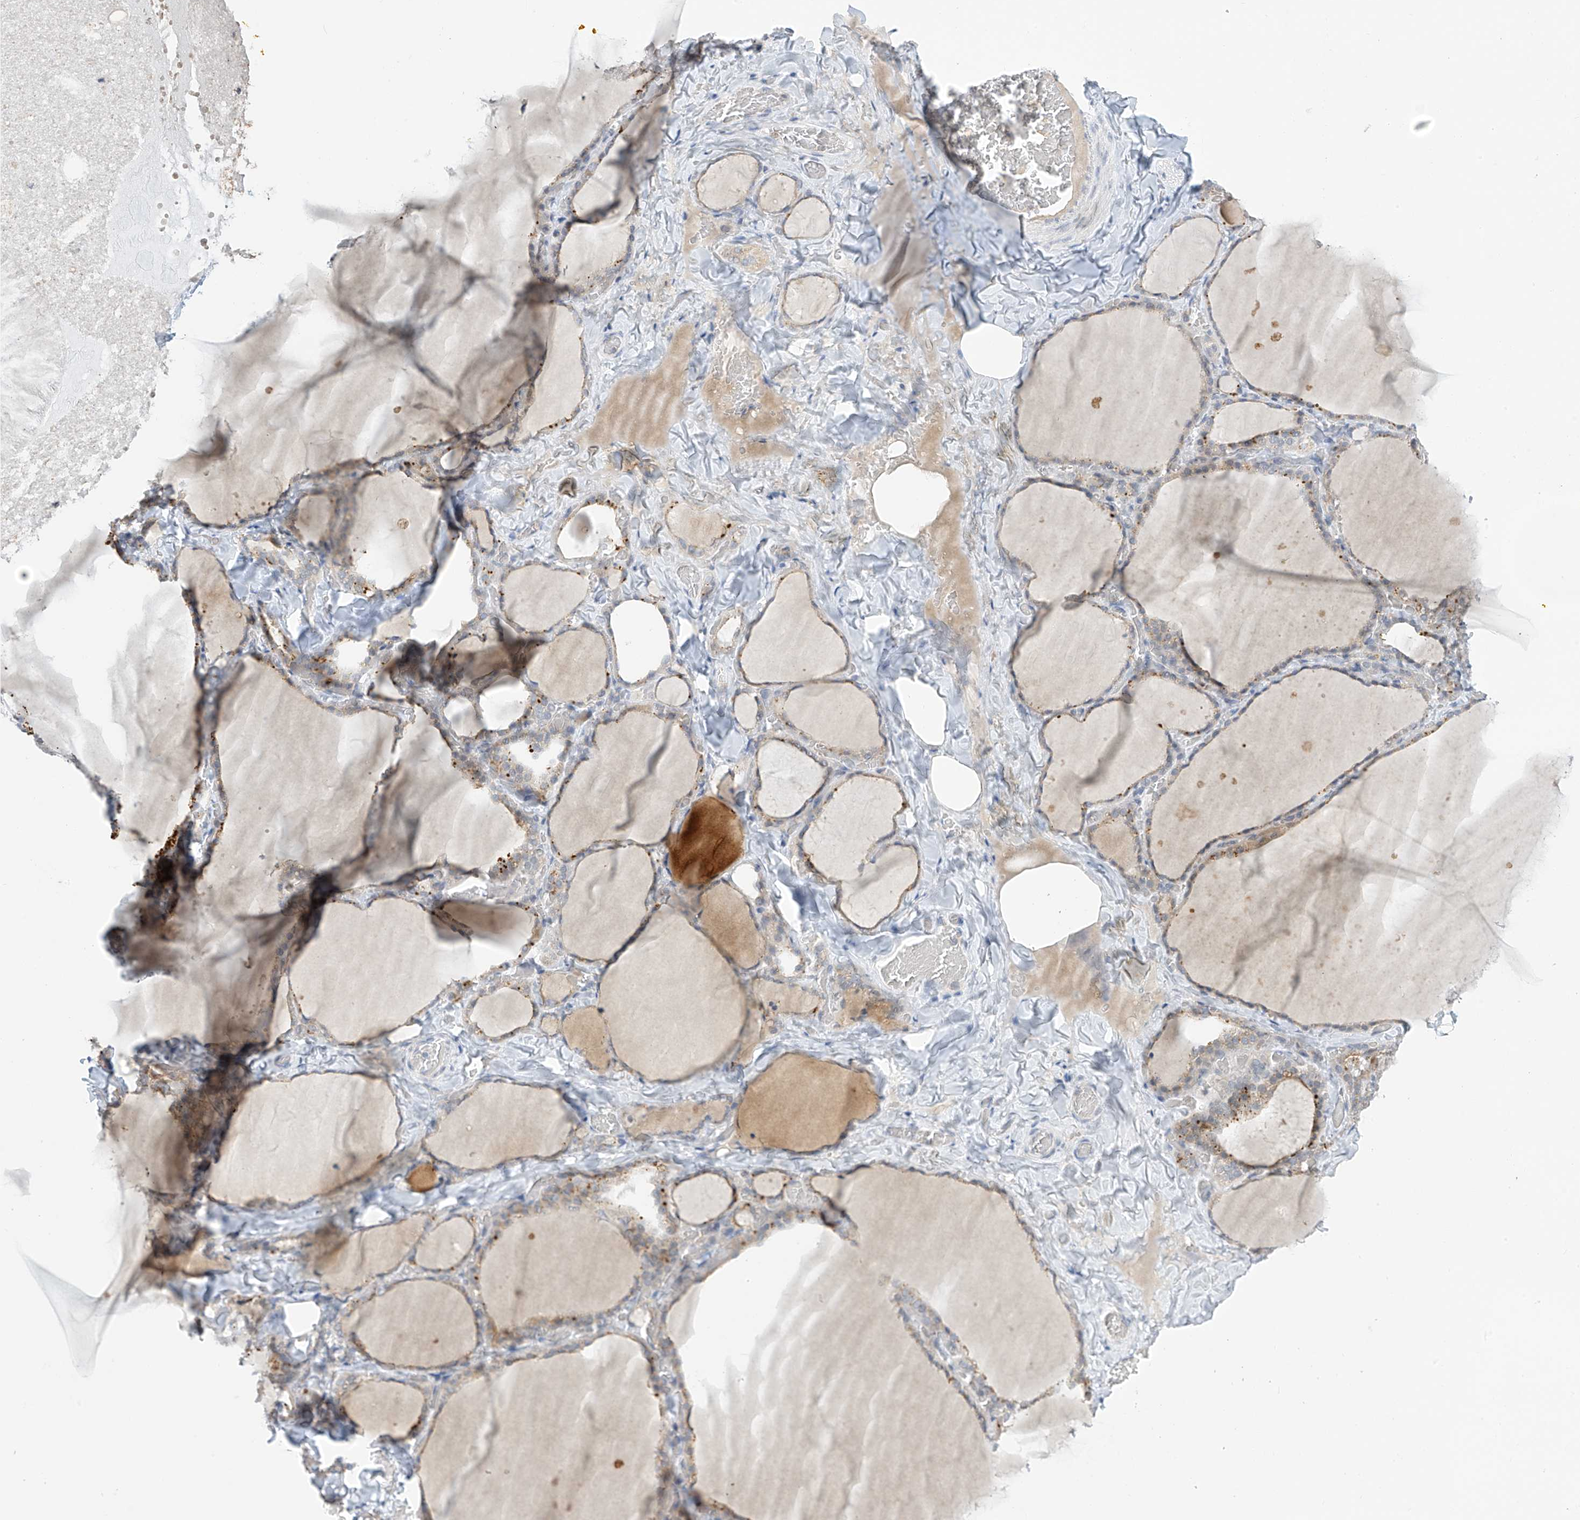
{"staining": {"intensity": "moderate", "quantity": "25%-75%", "location": "cytoplasmic/membranous"}, "tissue": "thyroid gland", "cell_type": "Glandular cells", "image_type": "normal", "snomed": [{"axis": "morphology", "description": "Normal tissue, NOS"}, {"axis": "topography", "description": "Thyroid gland"}], "caption": "Immunohistochemistry histopathology image of normal thyroid gland: thyroid gland stained using immunohistochemistry reveals medium levels of moderate protein expression localized specifically in the cytoplasmic/membranous of glandular cells, appearing as a cytoplasmic/membranous brown color.", "gene": "APLF", "patient": {"sex": "female", "age": 22}}